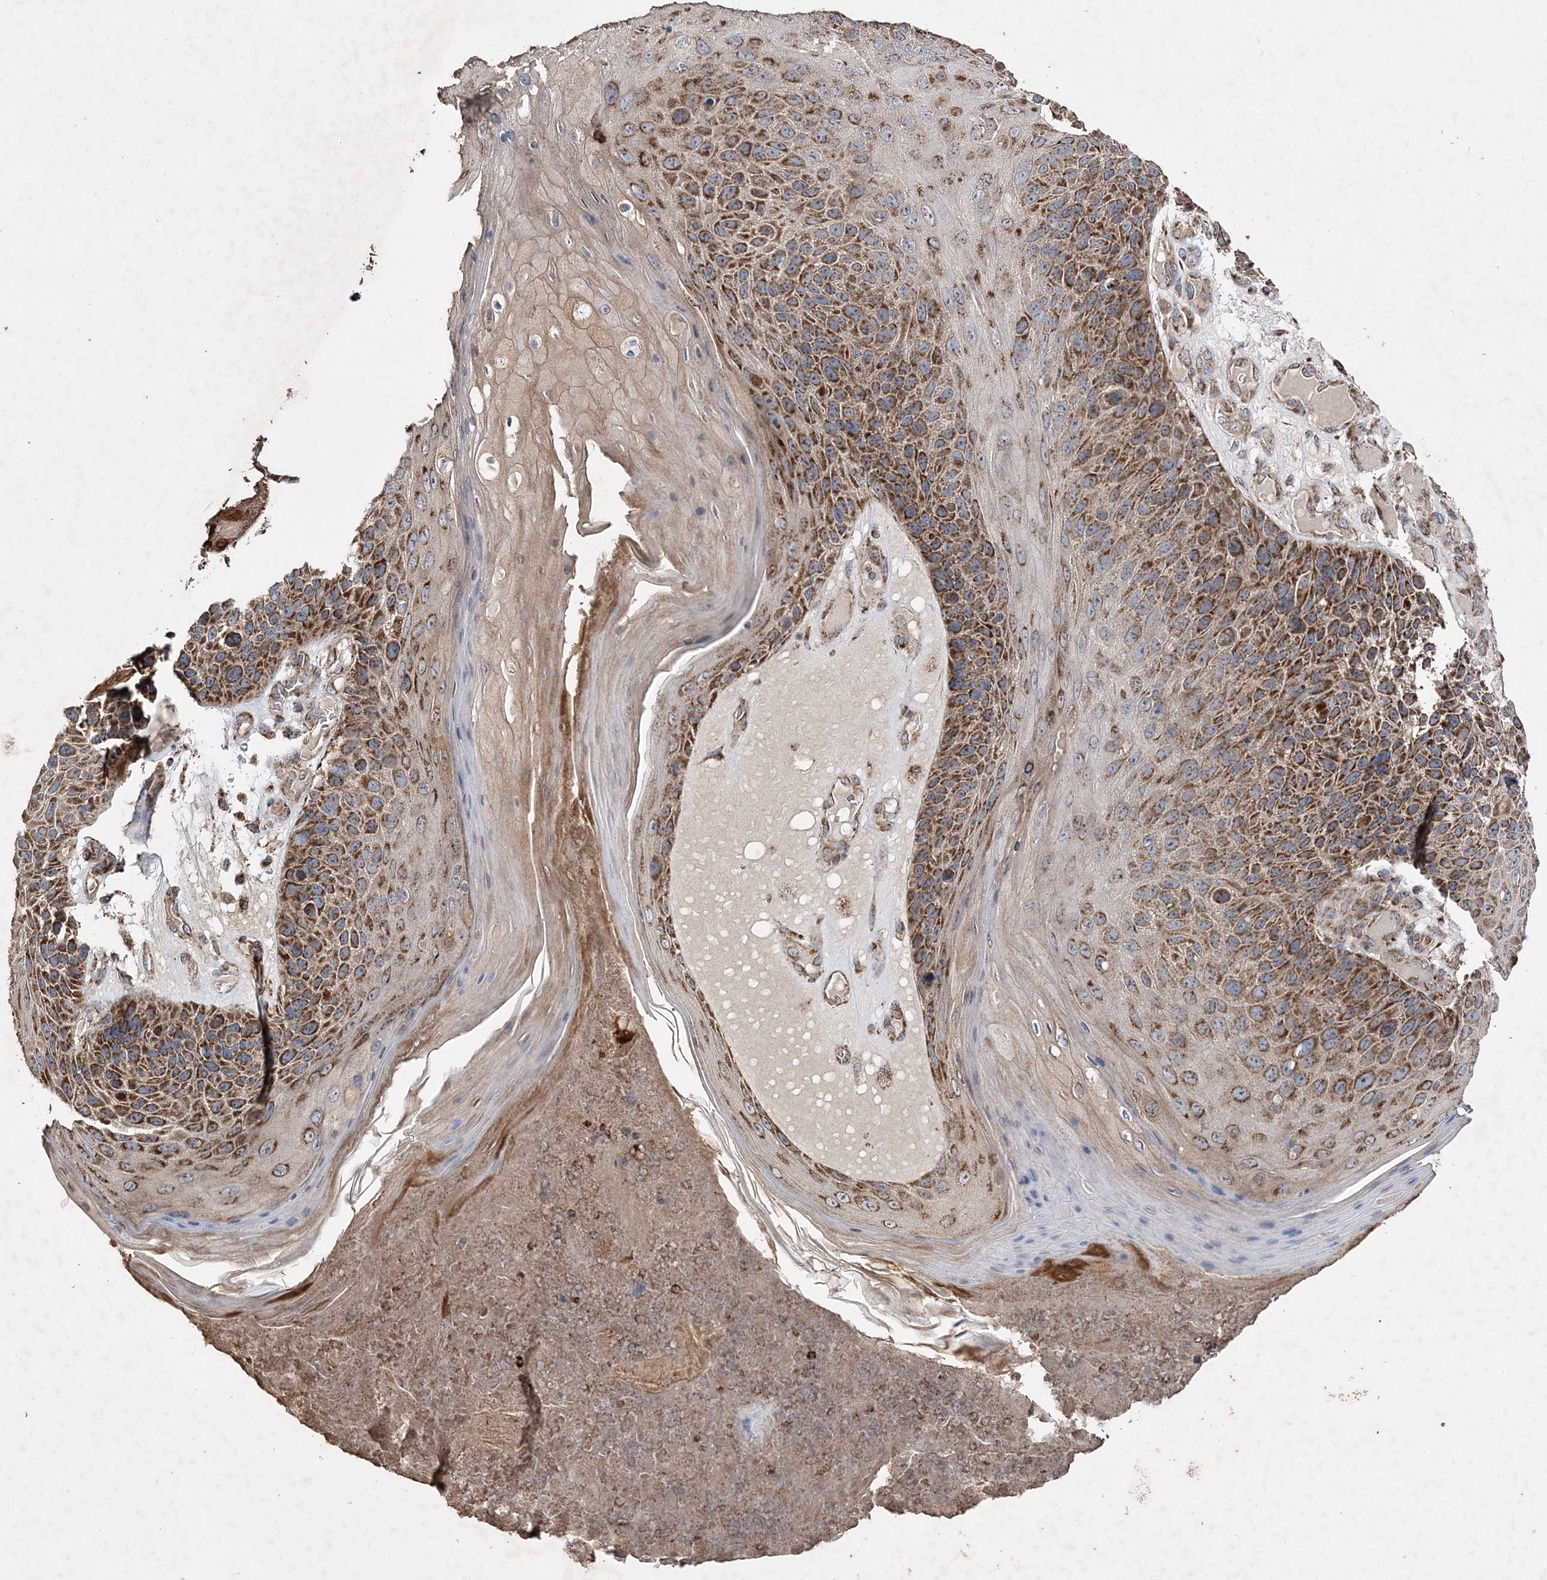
{"staining": {"intensity": "moderate", "quantity": "25%-75%", "location": "cytoplasmic/membranous"}, "tissue": "skin cancer", "cell_type": "Tumor cells", "image_type": "cancer", "snomed": [{"axis": "morphology", "description": "Squamous cell carcinoma, NOS"}, {"axis": "topography", "description": "Skin"}], "caption": "Skin cancer (squamous cell carcinoma) was stained to show a protein in brown. There is medium levels of moderate cytoplasmic/membranous positivity in about 25%-75% of tumor cells.", "gene": "POC5", "patient": {"sex": "female", "age": 88}}